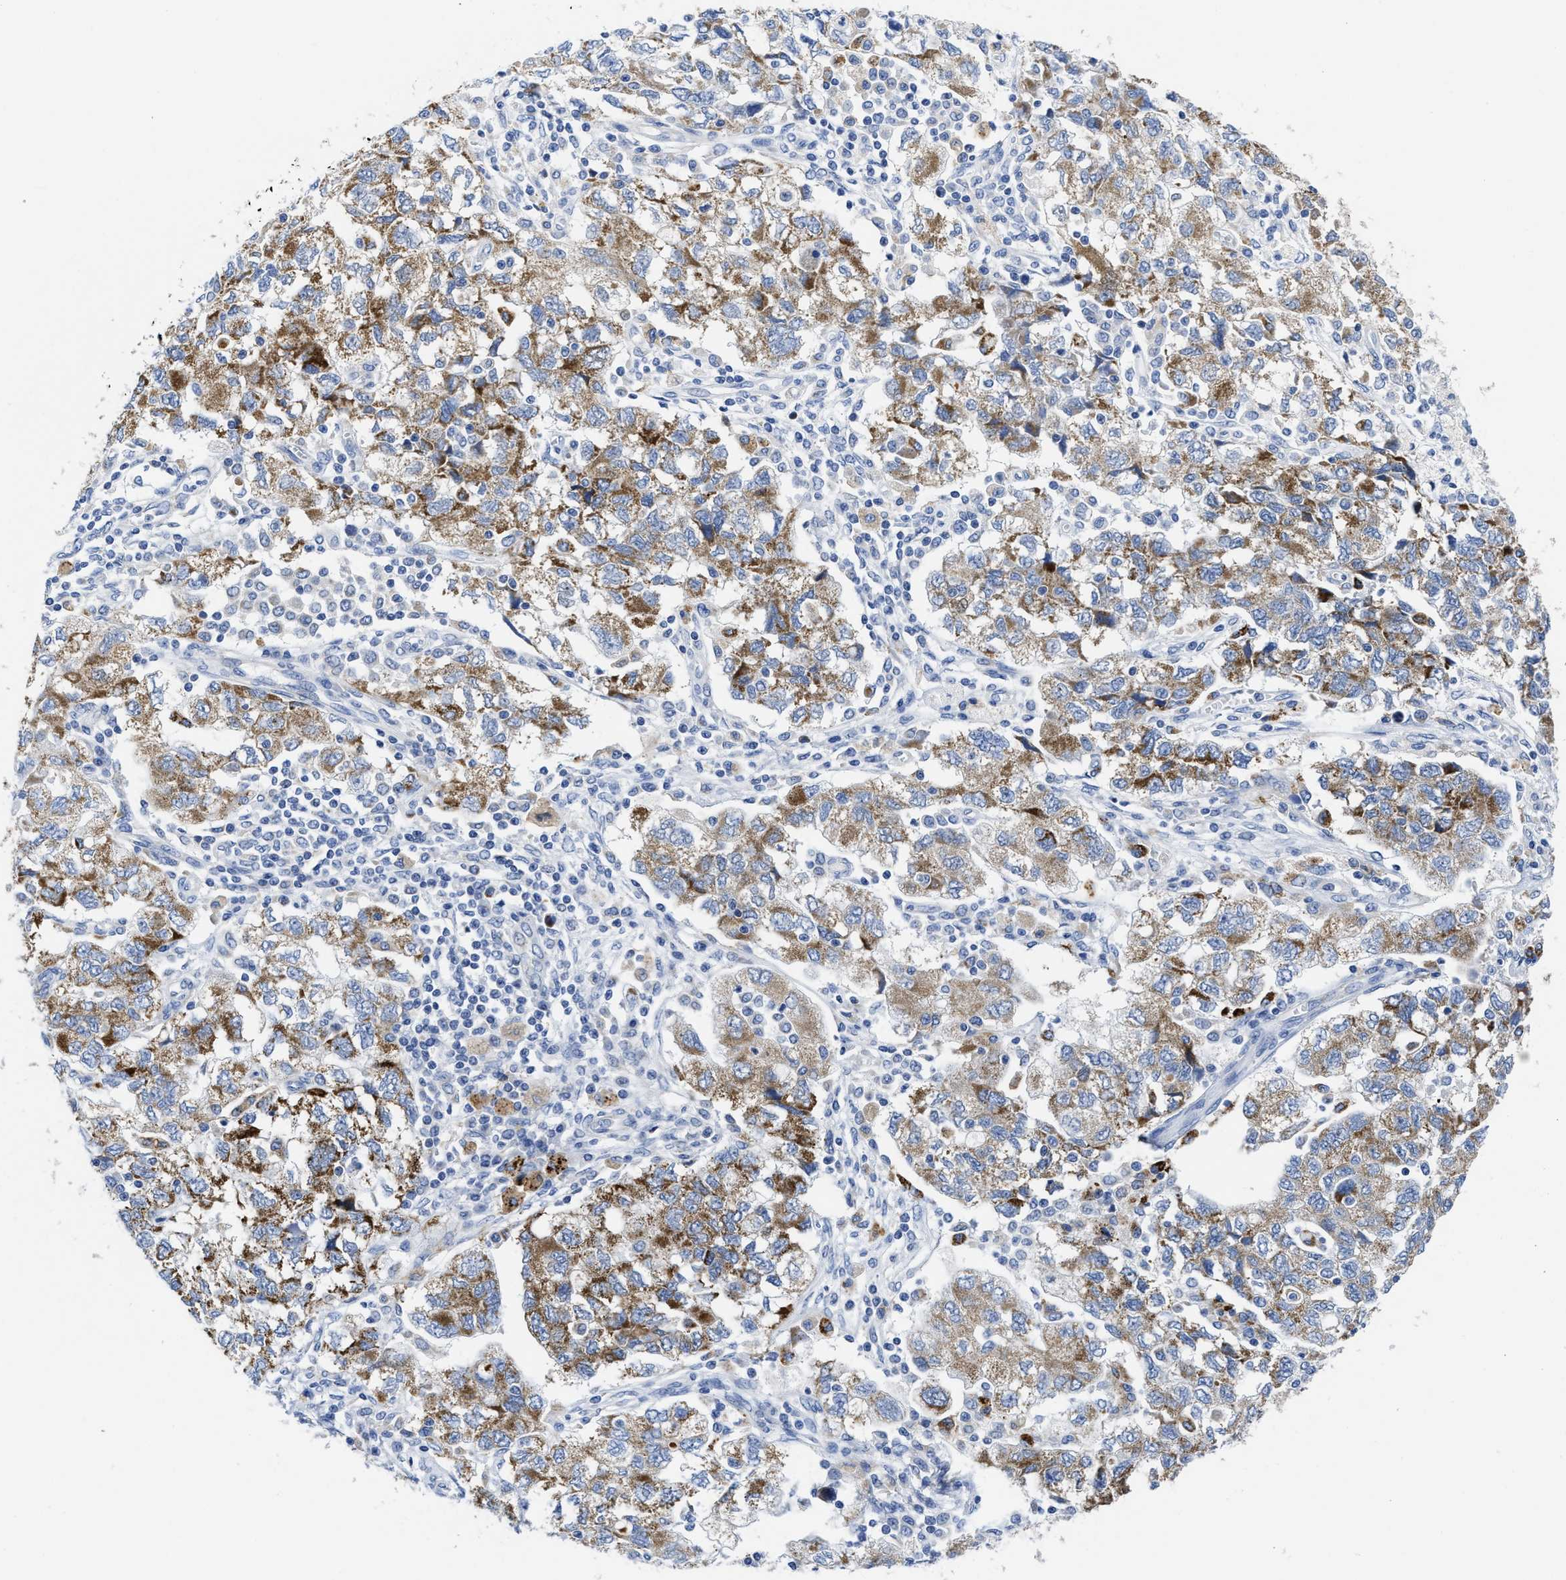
{"staining": {"intensity": "moderate", "quantity": ">75%", "location": "cytoplasmic/membranous"}, "tissue": "ovarian cancer", "cell_type": "Tumor cells", "image_type": "cancer", "snomed": [{"axis": "morphology", "description": "Carcinoma, NOS"}, {"axis": "morphology", "description": "Cystadenocarcinoma, serous, NOS"}, {"axis": "topography", "description": "Ovary"}], "caption": "IHC (DAB) staining of ovarian cancer shows moderate cytoplasmic/membranous protein staining in approximately >75% of tumor cells. (DAB IHC with brightfield microscopy, high magnification).", "gene": "TBRG4", "patient": {"sex": "female", "age": 69}}